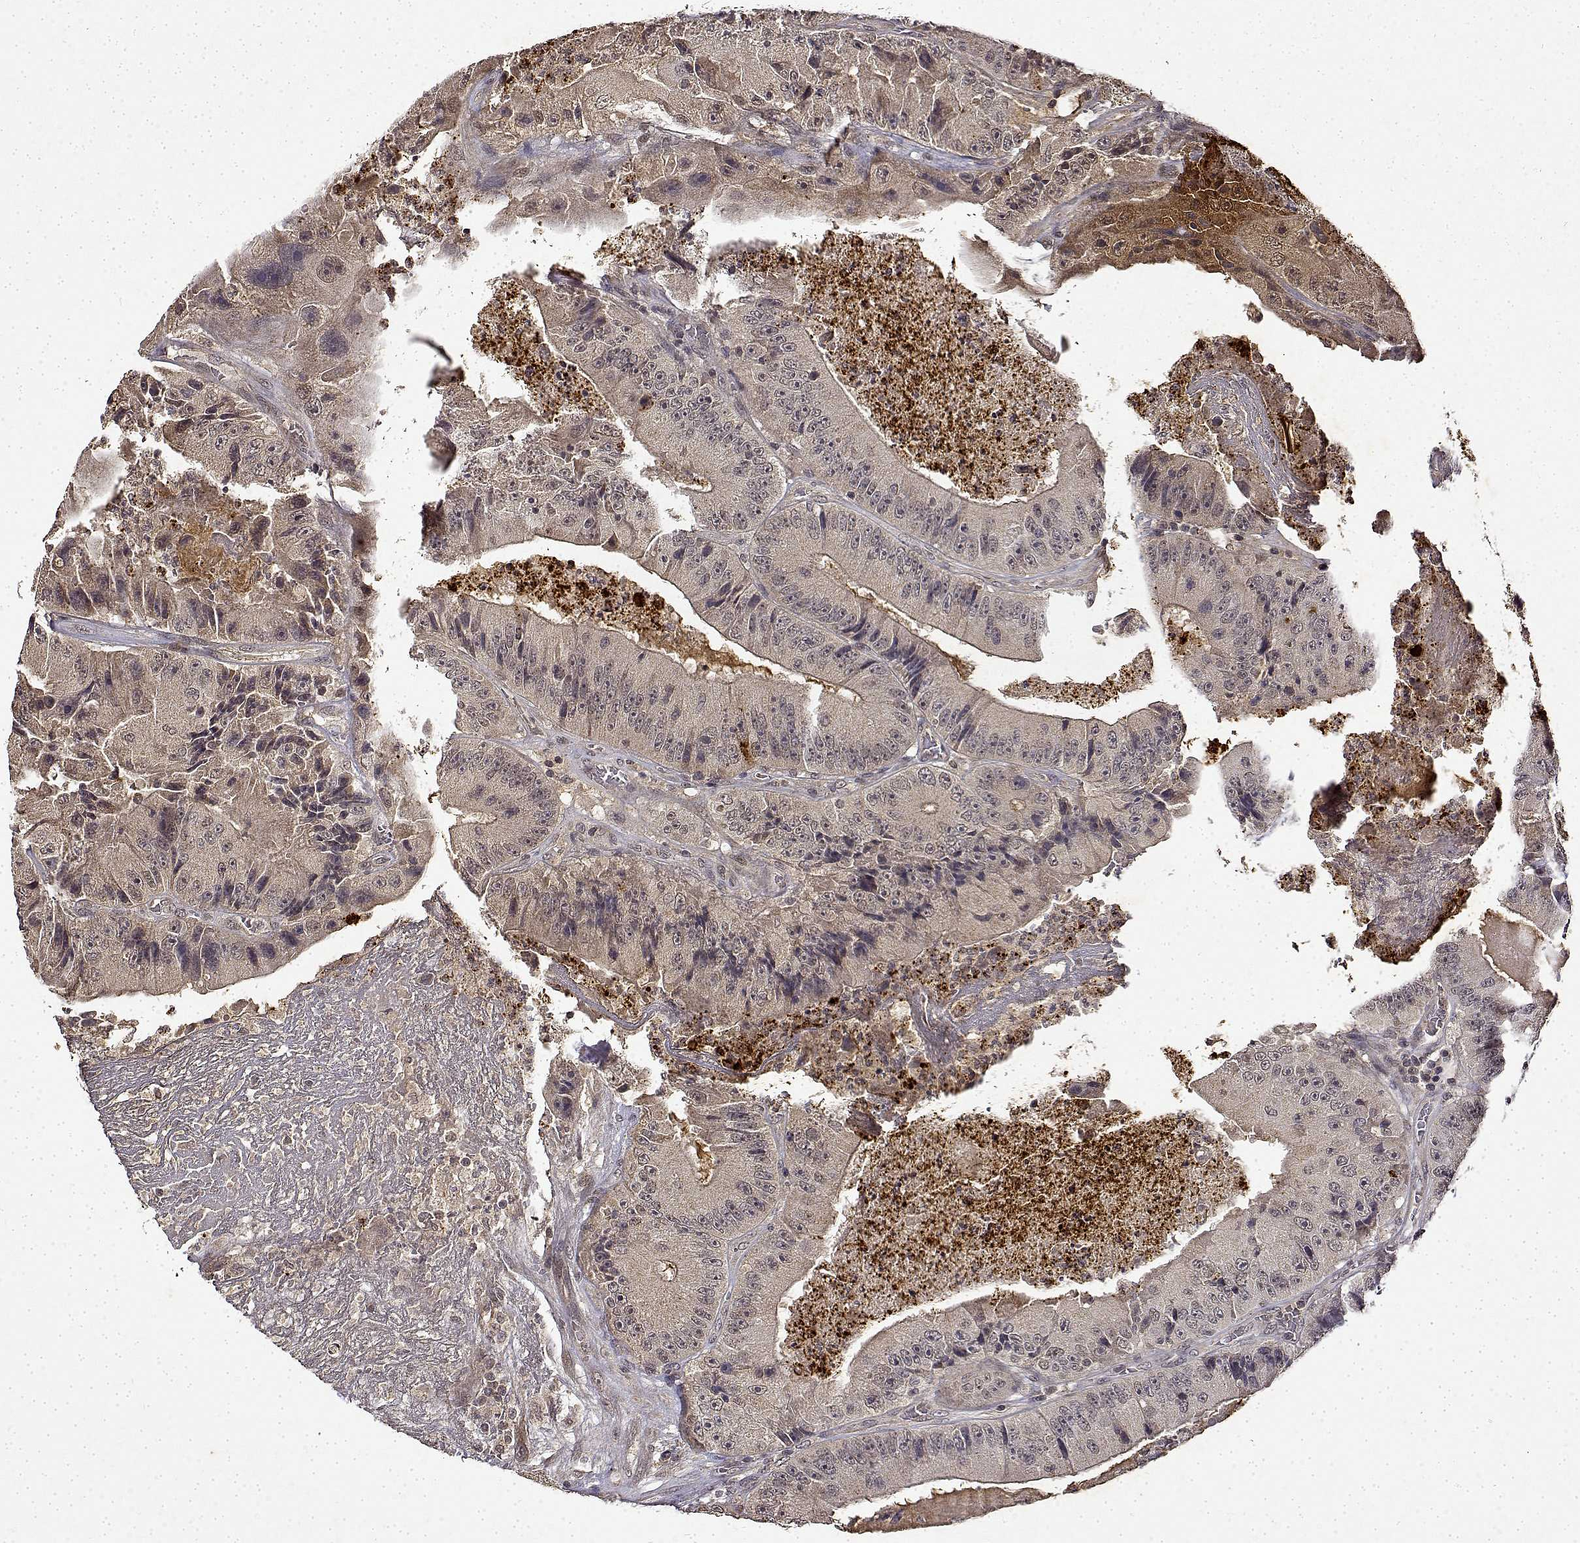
{"staining": {"intensity": "weak", "quantity": ">75%", "location": "cytoplasmic/membranous"}, "tissue": "colorectal cancer", "cell_type": "Tumor cells", "image_type": "cancer", "snomed": [{"axis": "morphology", "description": "Adenocarcinoma, NOS"}, {"axis": "topography", "description": "Colon"}], "caption": "Immunohistochemistry (IHC) of human adenocarcinoma (colorectal) demonstrates low levels of weak cytoplasmic/membranous expression in about >75% of tumor cells. (Brightfield microscopy of DAB IHC at high magnification).", "gene": "BDNF", "patient": {"sex": "female", "age": 86}}